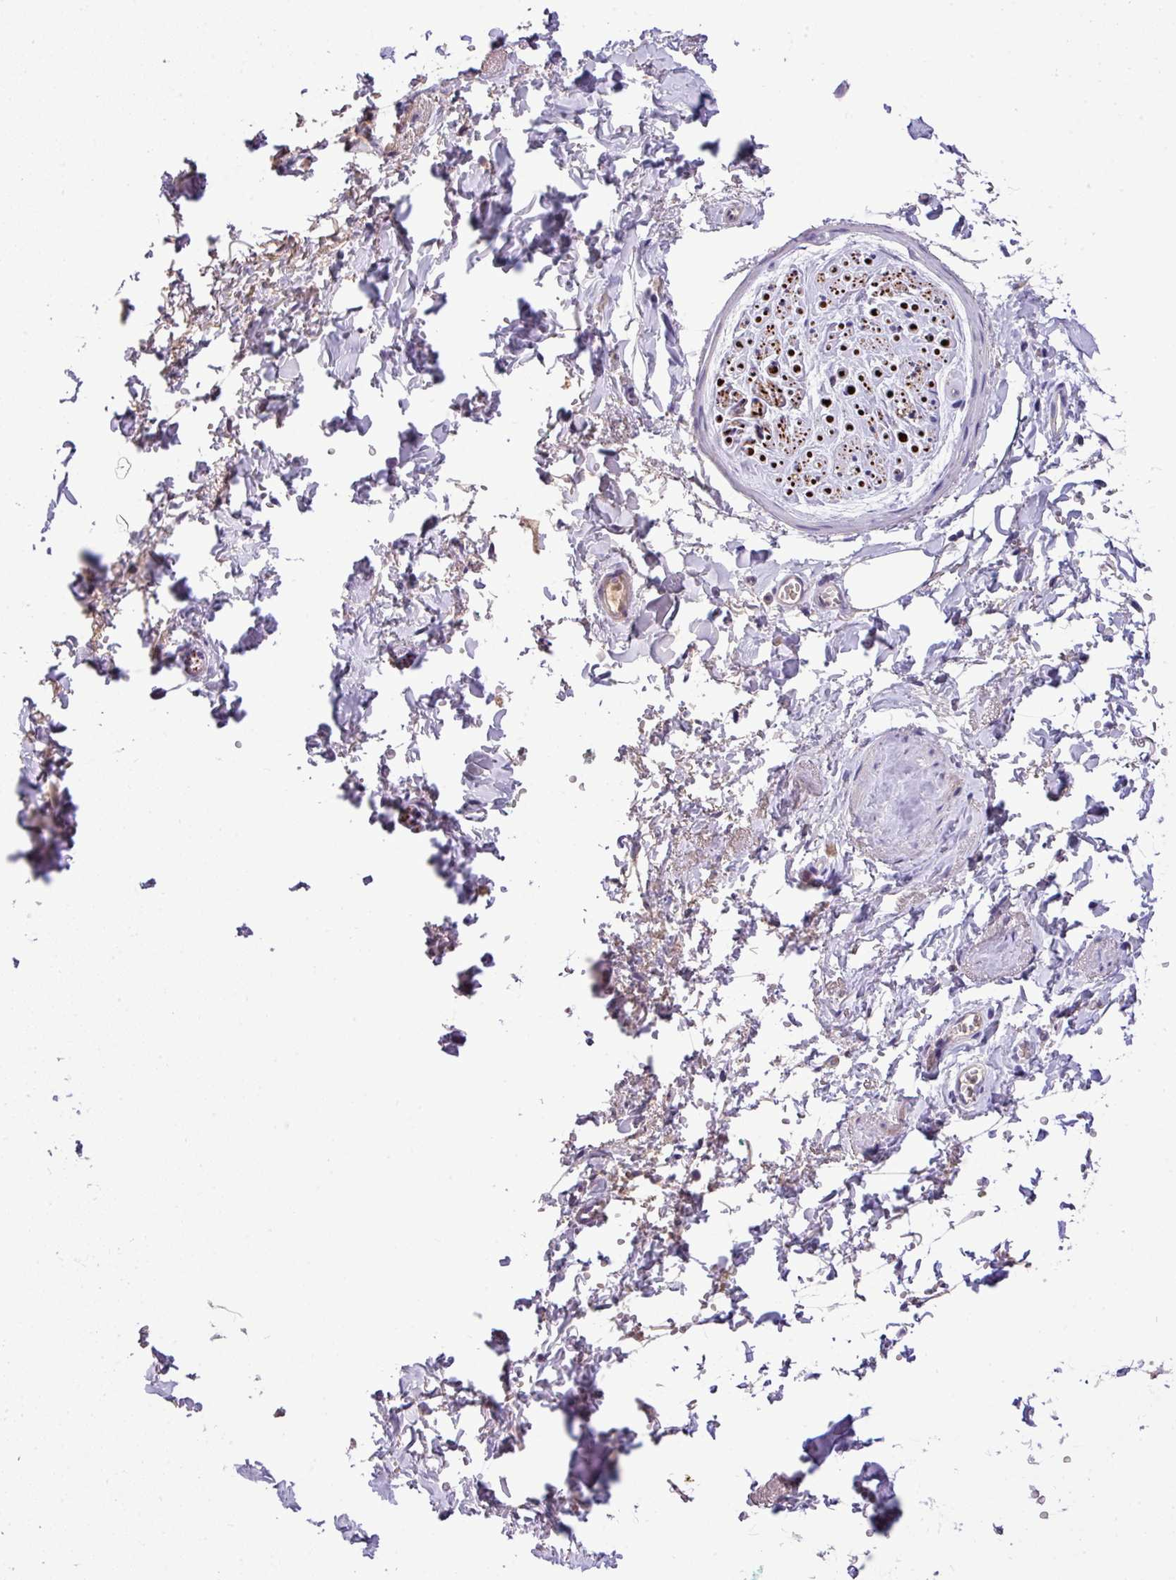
{"staining": {"intensity": "negative", "quantity": "none", "location": "none"}, "tissue": "adipose tissue", "cell_type": "Adipocytes", "image_type": "normal", "snomed": [{"axis": "morphology", "description": "Normal tissue, NOS"}, {"axis": "topography", "description": "Vulva"}, {"axis": "topography", "description": "Vagina"}, {"axis": "topography", "description": "Peripheral nerve tissue"}], "caption": "DAB immunohistochemical staining of benign adipose tissue shows no significant expression in adipocytes.", "gene": "ANXA2R", "patient": {"sex": "female", "age": 66}}